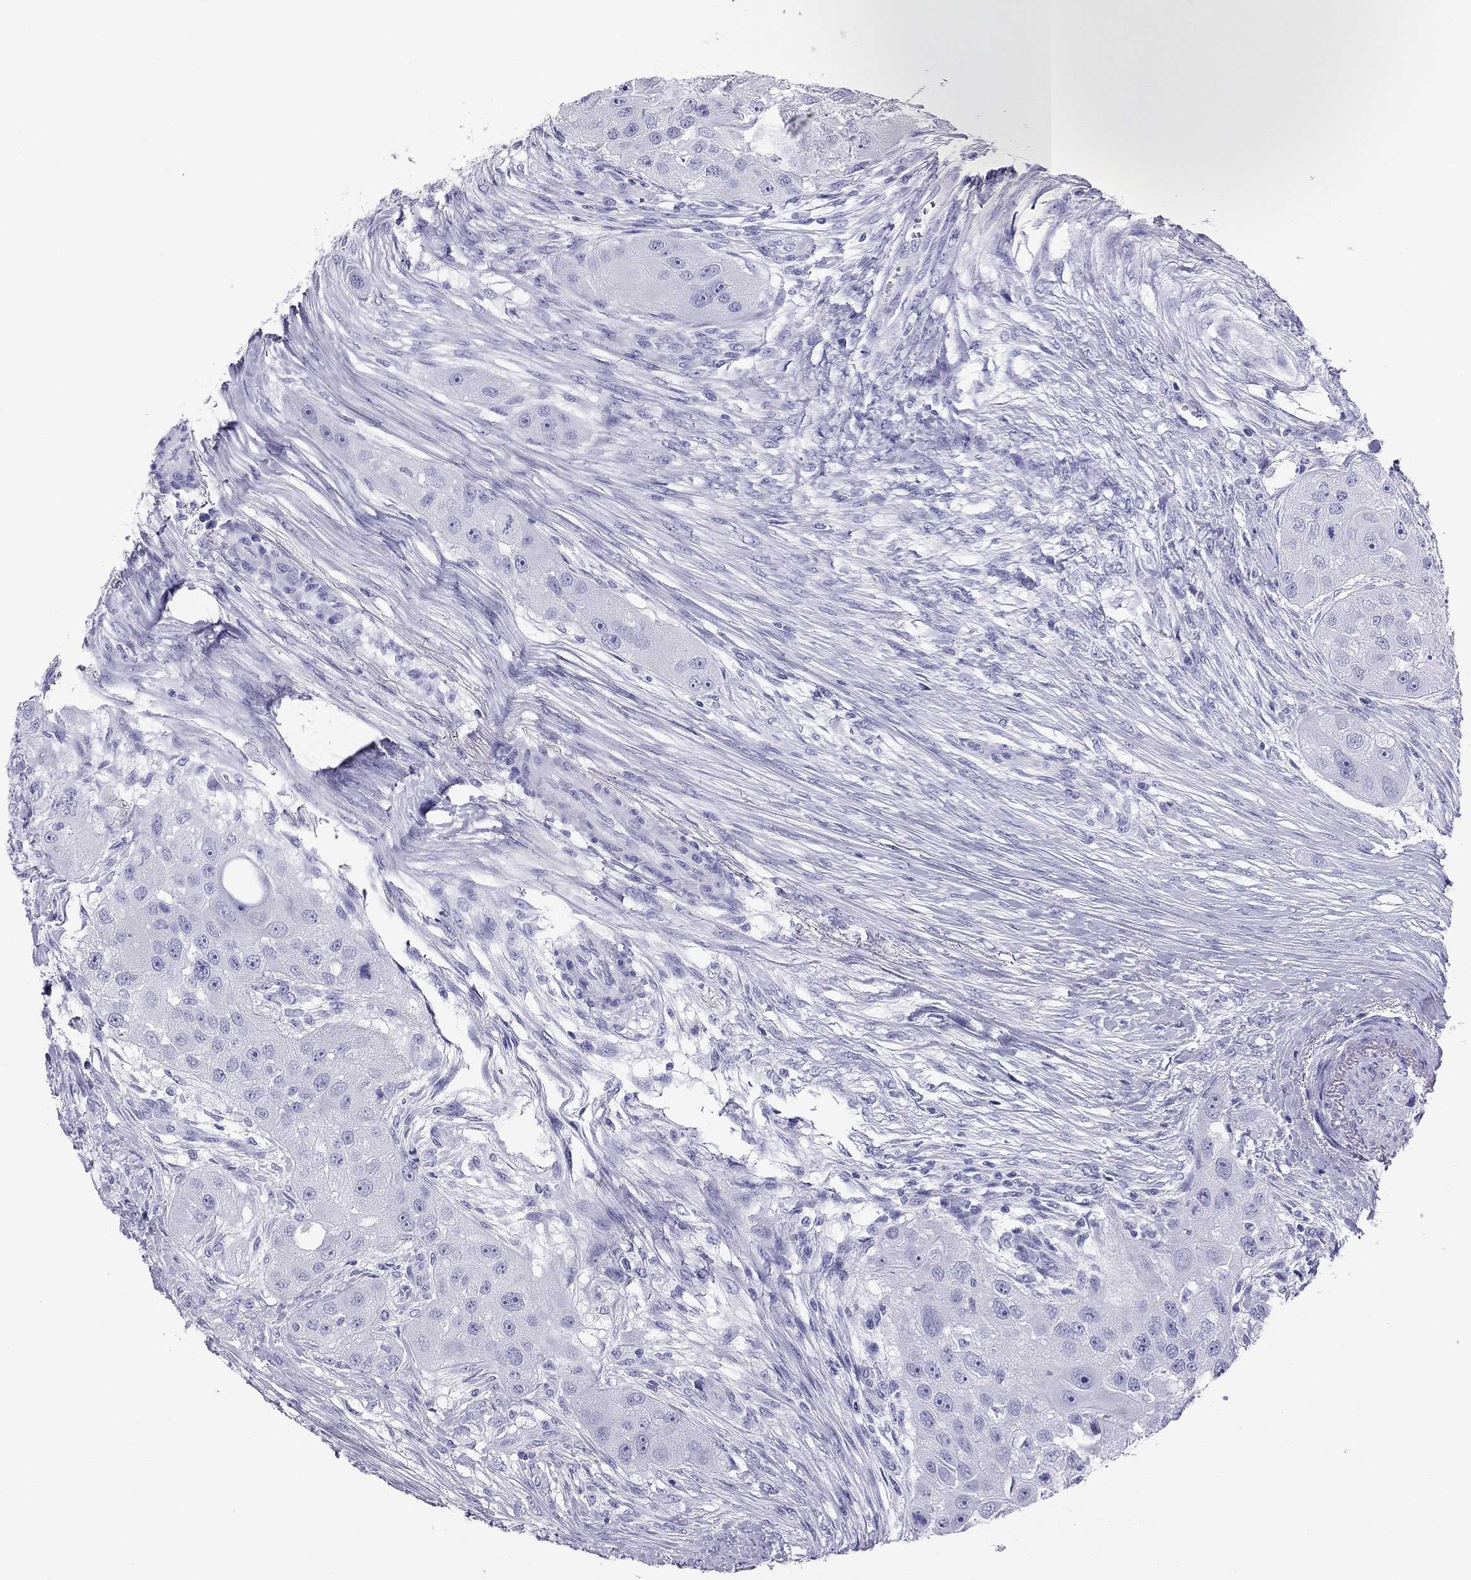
{"staining": {"intensity": "negative", "quantity": "none", "location": "none"}, "tissue": "head and neck cancer", "cell_type": "Tumor cells", "image_type": "cancer", "snomed": [{"axis": "morphology", "description": "Normal tissue, NOS"}, {"axis": "morphology", "description": "Squamous cell carcinoma, NOS"}, {"axis": "topography", "description": "Skeletal muscle"}, {"axis": "topography", "description": "Head-Neck"}], "caption": "This is an immunohistochemistry image of human head and neck cancer (squamous cell carcinoma). There is no expression in tumor cells.", "gene": "TRPM3", "patient": {"sex": "male", "age": 51}}